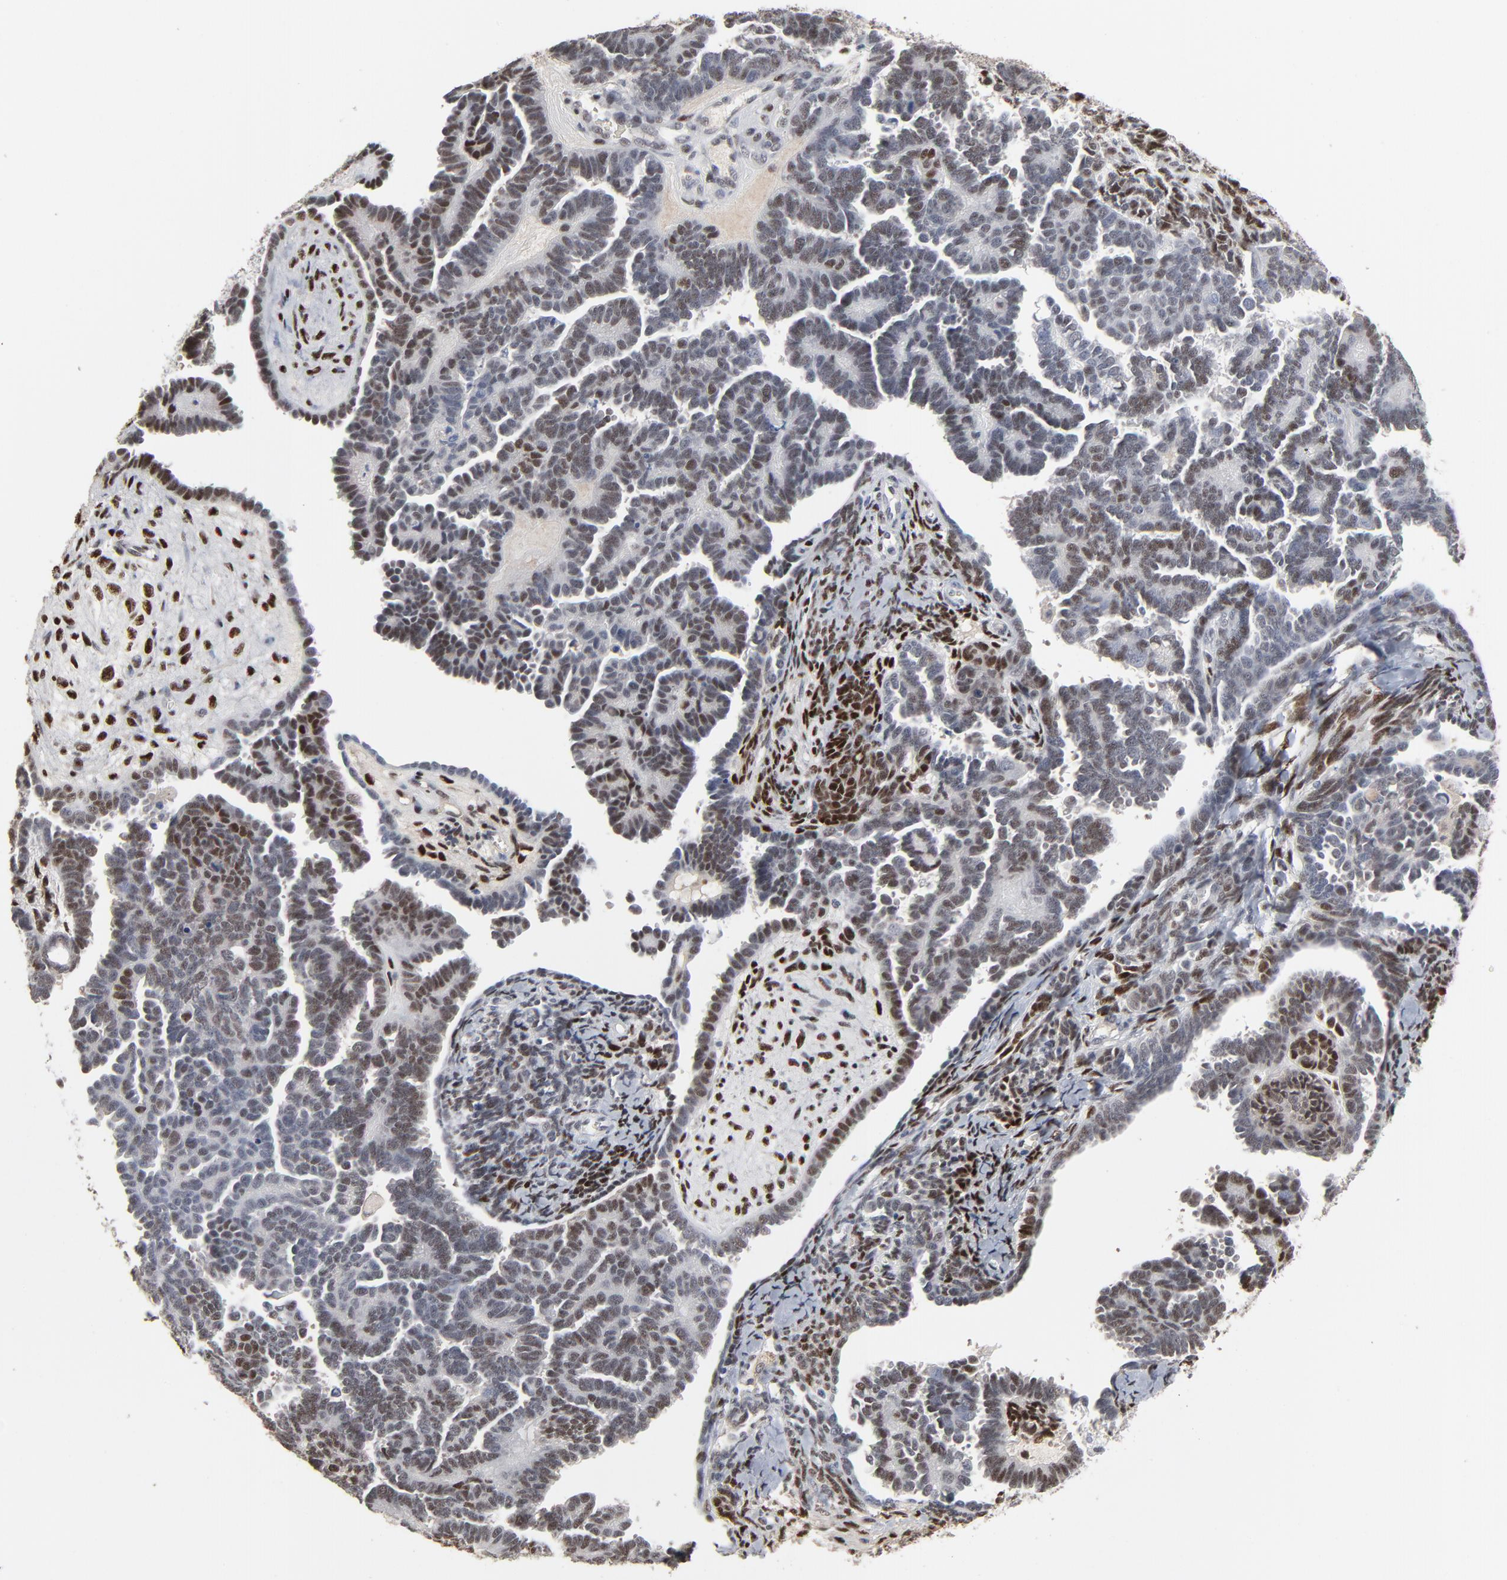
{"staining": {"intensity": "negative", "quantity": "none", "location": "none"}, "tissue": "endometrial cancer", "cell_type": "Tumor cells", "image_type": "cancer", "snomed": [{"axis": "morphology", "description": "Neoplasm, malignant, NOS"}, {"axis": "topography", "description": "Endometrium"}], "caption": "A micrograph of human endometrial cancer (neoplasm (malignant)) is negative for staining in tumor cells.", "gene": "ATF7", "patient": {"sex": "female", "age": 74}}